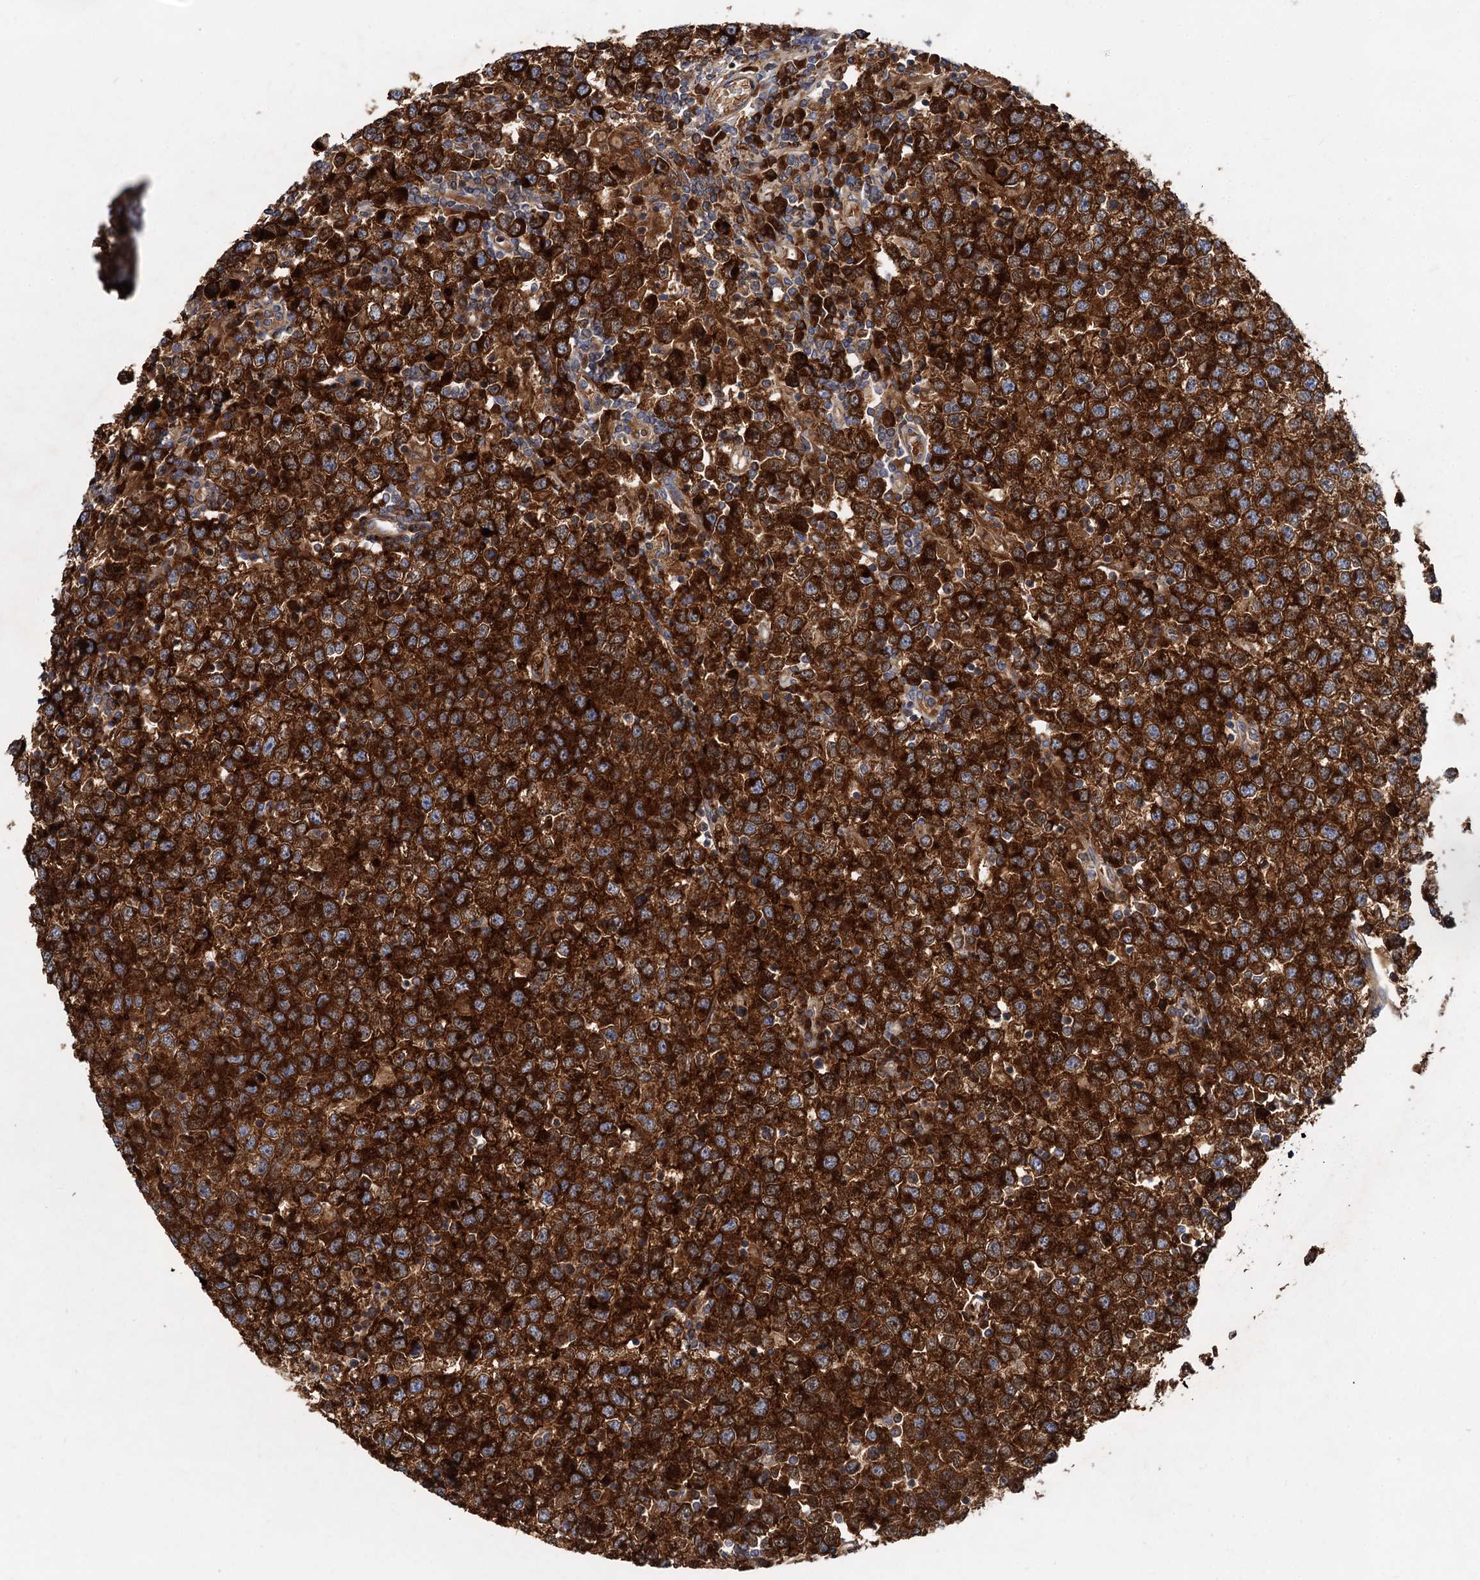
{"staining": {"intensity": "strong", "quantity": ">75%", "location": "cytoplasmic/membranous"}, "tissue": "testis cancer", "cell_type": "Tumor cells", "image_type": "cancer", "snomed": [{"axis": "morphology", "description": "Seminoma, NOS"}, {"axis": "topography", "description": "Testis"}], "caption": "Immunohistochemistry (IHC) image of neoplastic tissue: human testis cancer stained using immunohistochemistry reveals high levels of strong protein expression localized specifically in the cytoplasmic/membranous of tumor cells, appearing as a cytoplasmic/membranous brown color.", "gene": "ALKBH7", "patient": {"sex": "male", "age": 65}}